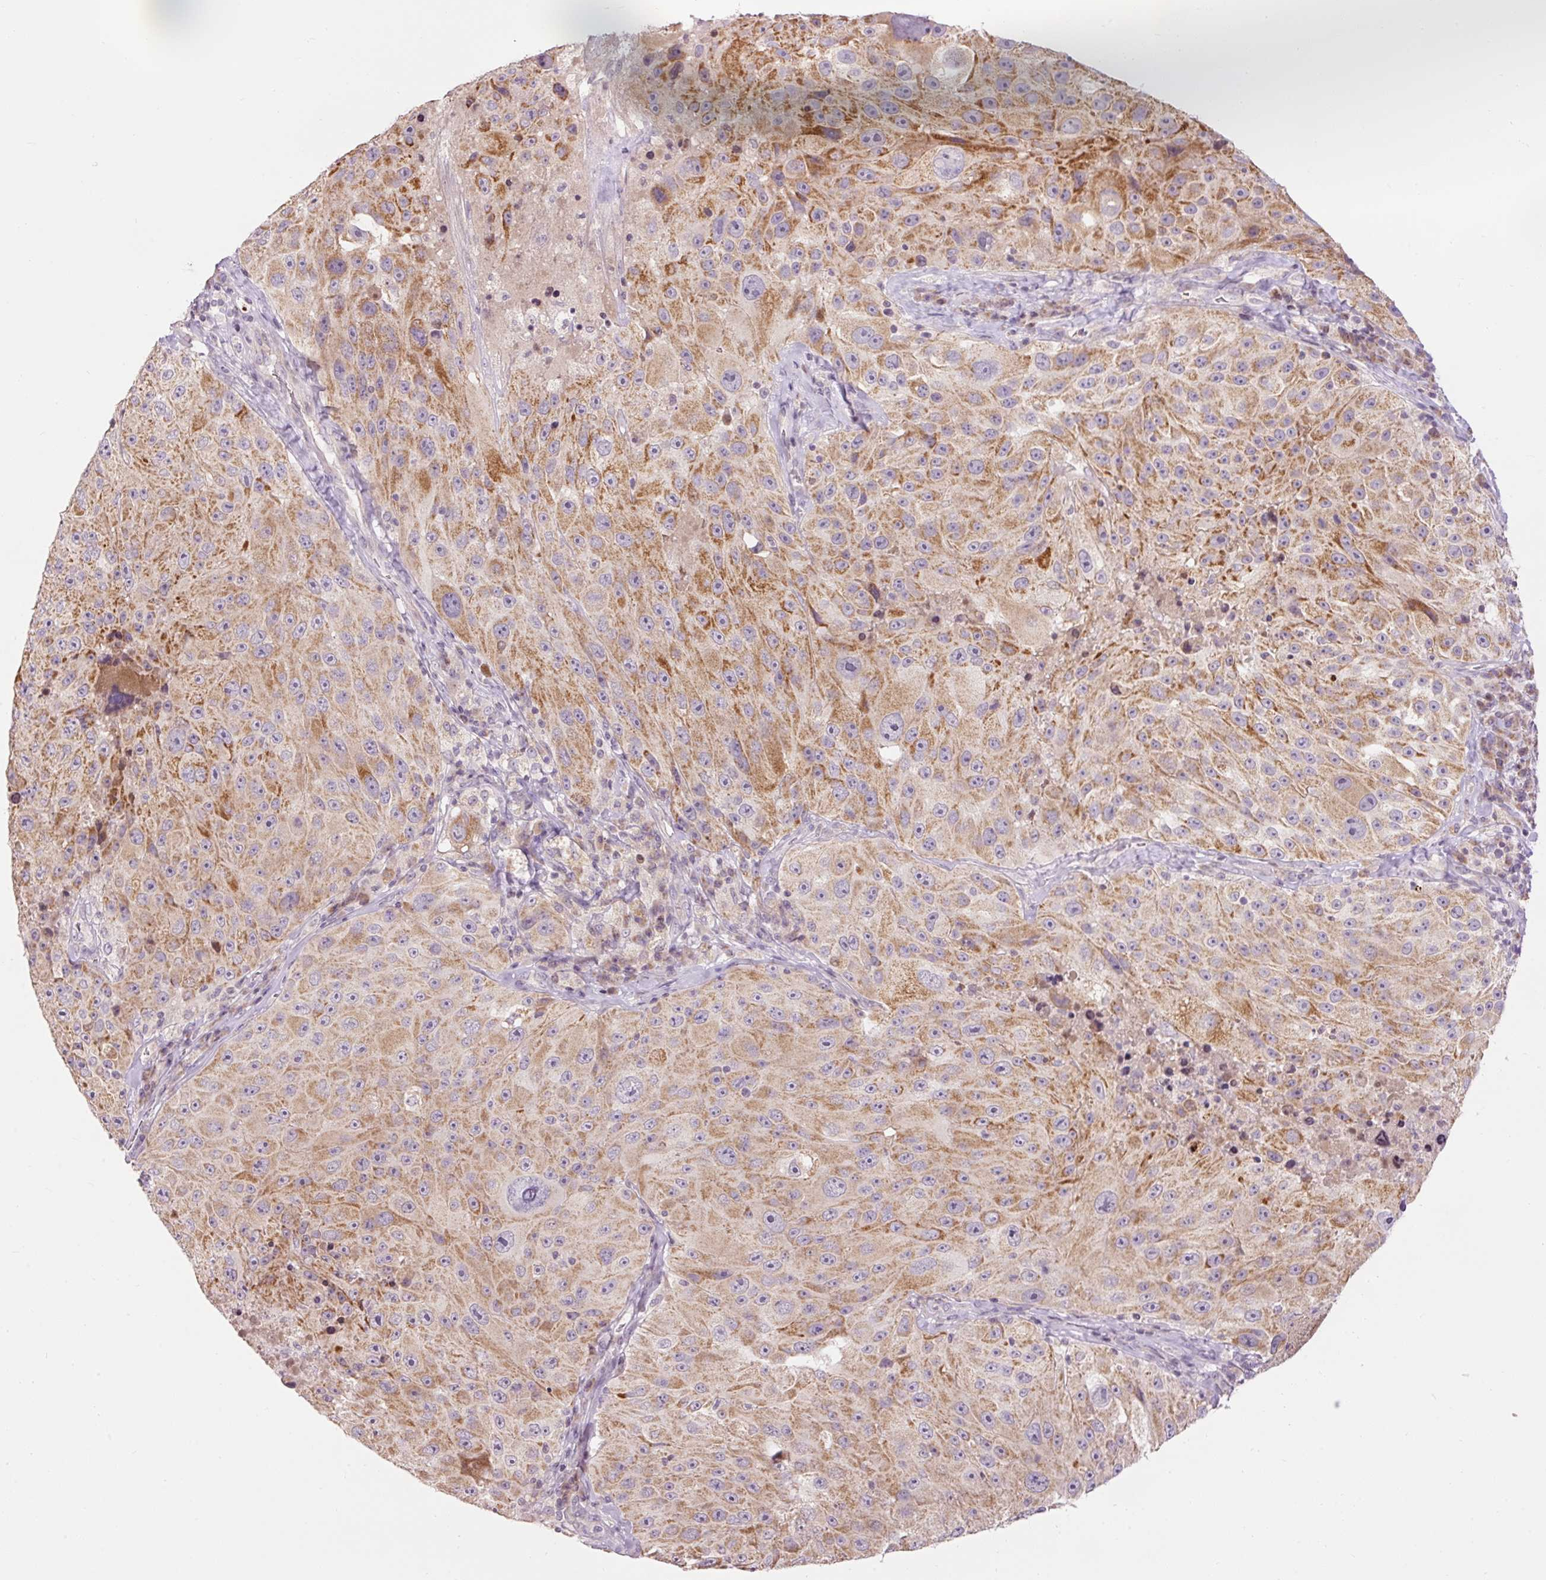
{"staining": {"intensity": "moderate", "quantity": ">75%", "location": "cytoplasmic/membranous"}, "tissue": "melanoma", "cell_type": "Tumor cells", "image_type": "cancer", "snomed": [{"axis": "morphology", "description": "Malignant melanoma, Metastatic site"}, {"axis": "topography", "description": "Lymph node"}], "caption": "A brown stain highlights moderate cytoplasmic/membranous positivity of a protein in melanoma tumor cells.", "gene": "ABHD11", "patient": {"sex": "male", "age": 62}}